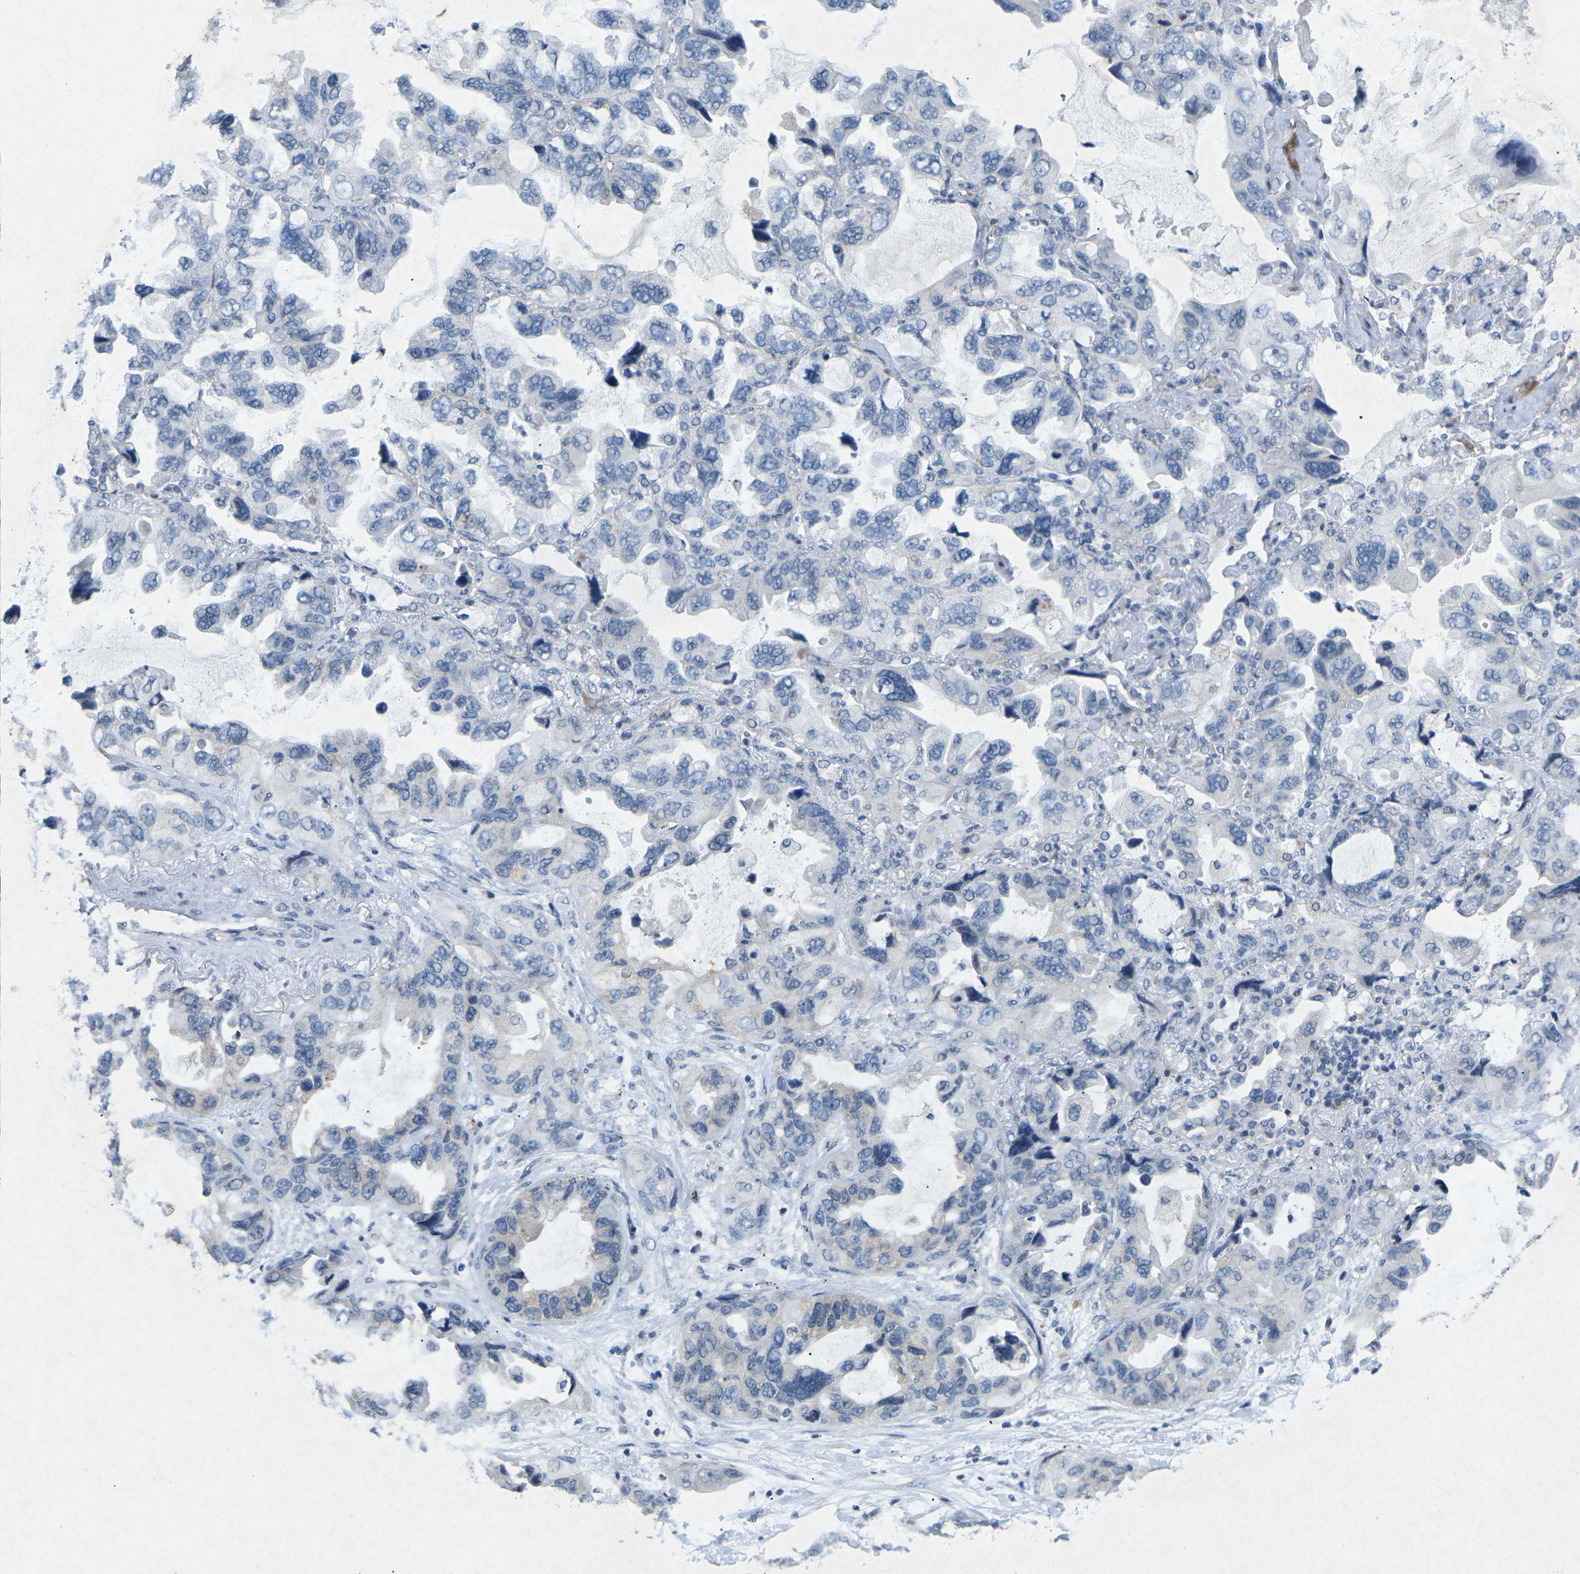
{"staining": {"intensity": "negative", "quantity": "none", "location": "none"}, "tissue": "lung cancer", "cell_type": "Tumor cells", "image_type": "cancer", "snomed": [{"axis": "morphology", "description": "Squamous cell carcinoma, NOS"}, {"axis": "topography", "description": "Lung"}], "caption": "The micrograph exhibits no staining of tumor cells in lung cancer (squamous cell carcinoma).", "gene": "A1BG", "patient": {"sex": "female", "age": 73}}